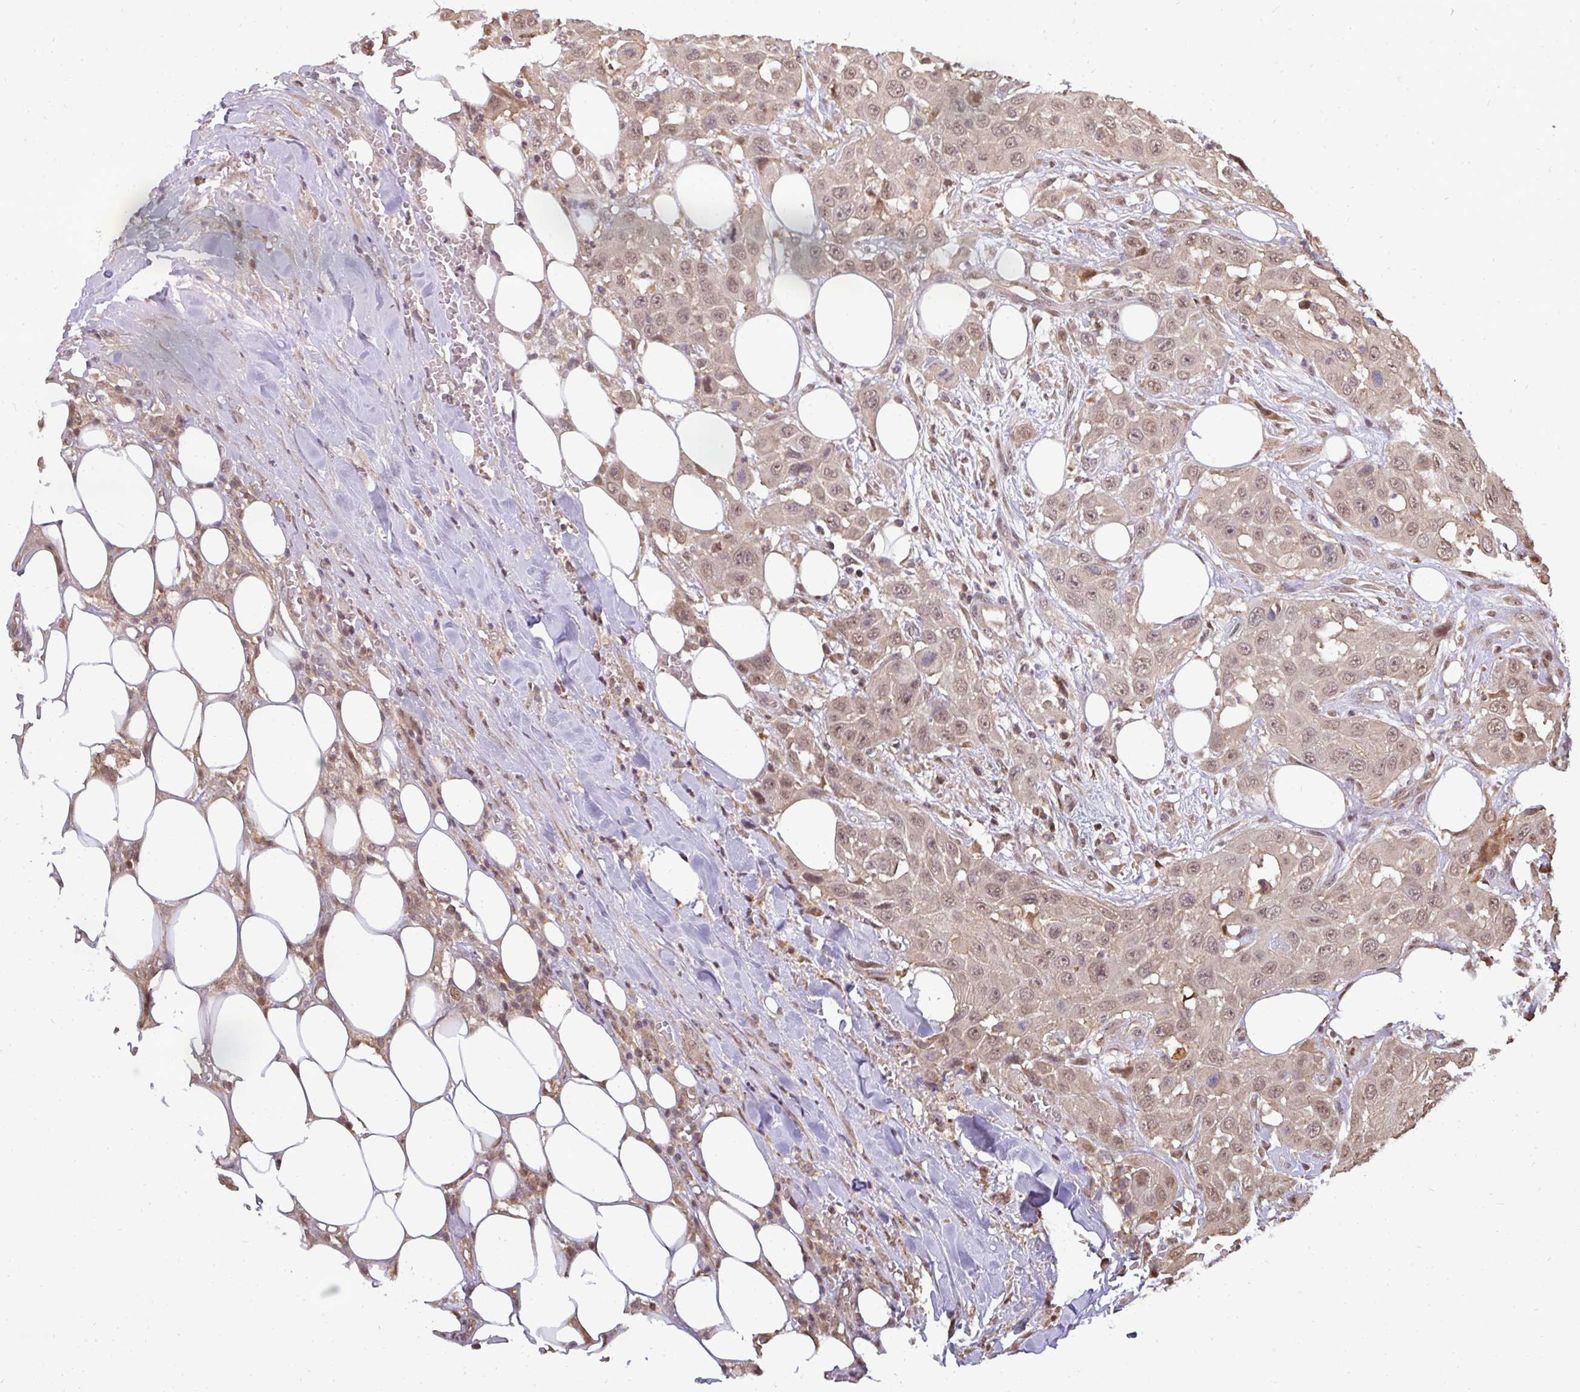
{"staining": {"intensity": "weak", "quantity": "25%-75%", "location": "cytoplasmic/membranous,nuclear"}, "tissue": "head and neck cancer", "cell_type": "Tumor cells", "image_type": "cancer", "snomed": [{"axis": "morphology", "description": "Squamous cell carcinoma, NOS"}, {"axis": "topography", "description": "Head-Neck"}], "caption": "The immunohistochemical stain highlights weak cytoplasmic/membranous and nuclear expression in tumor cells of head and neck cancer tissue.", "gene": "PATZ1", "patient": {"sex": "male", "age": 81}}